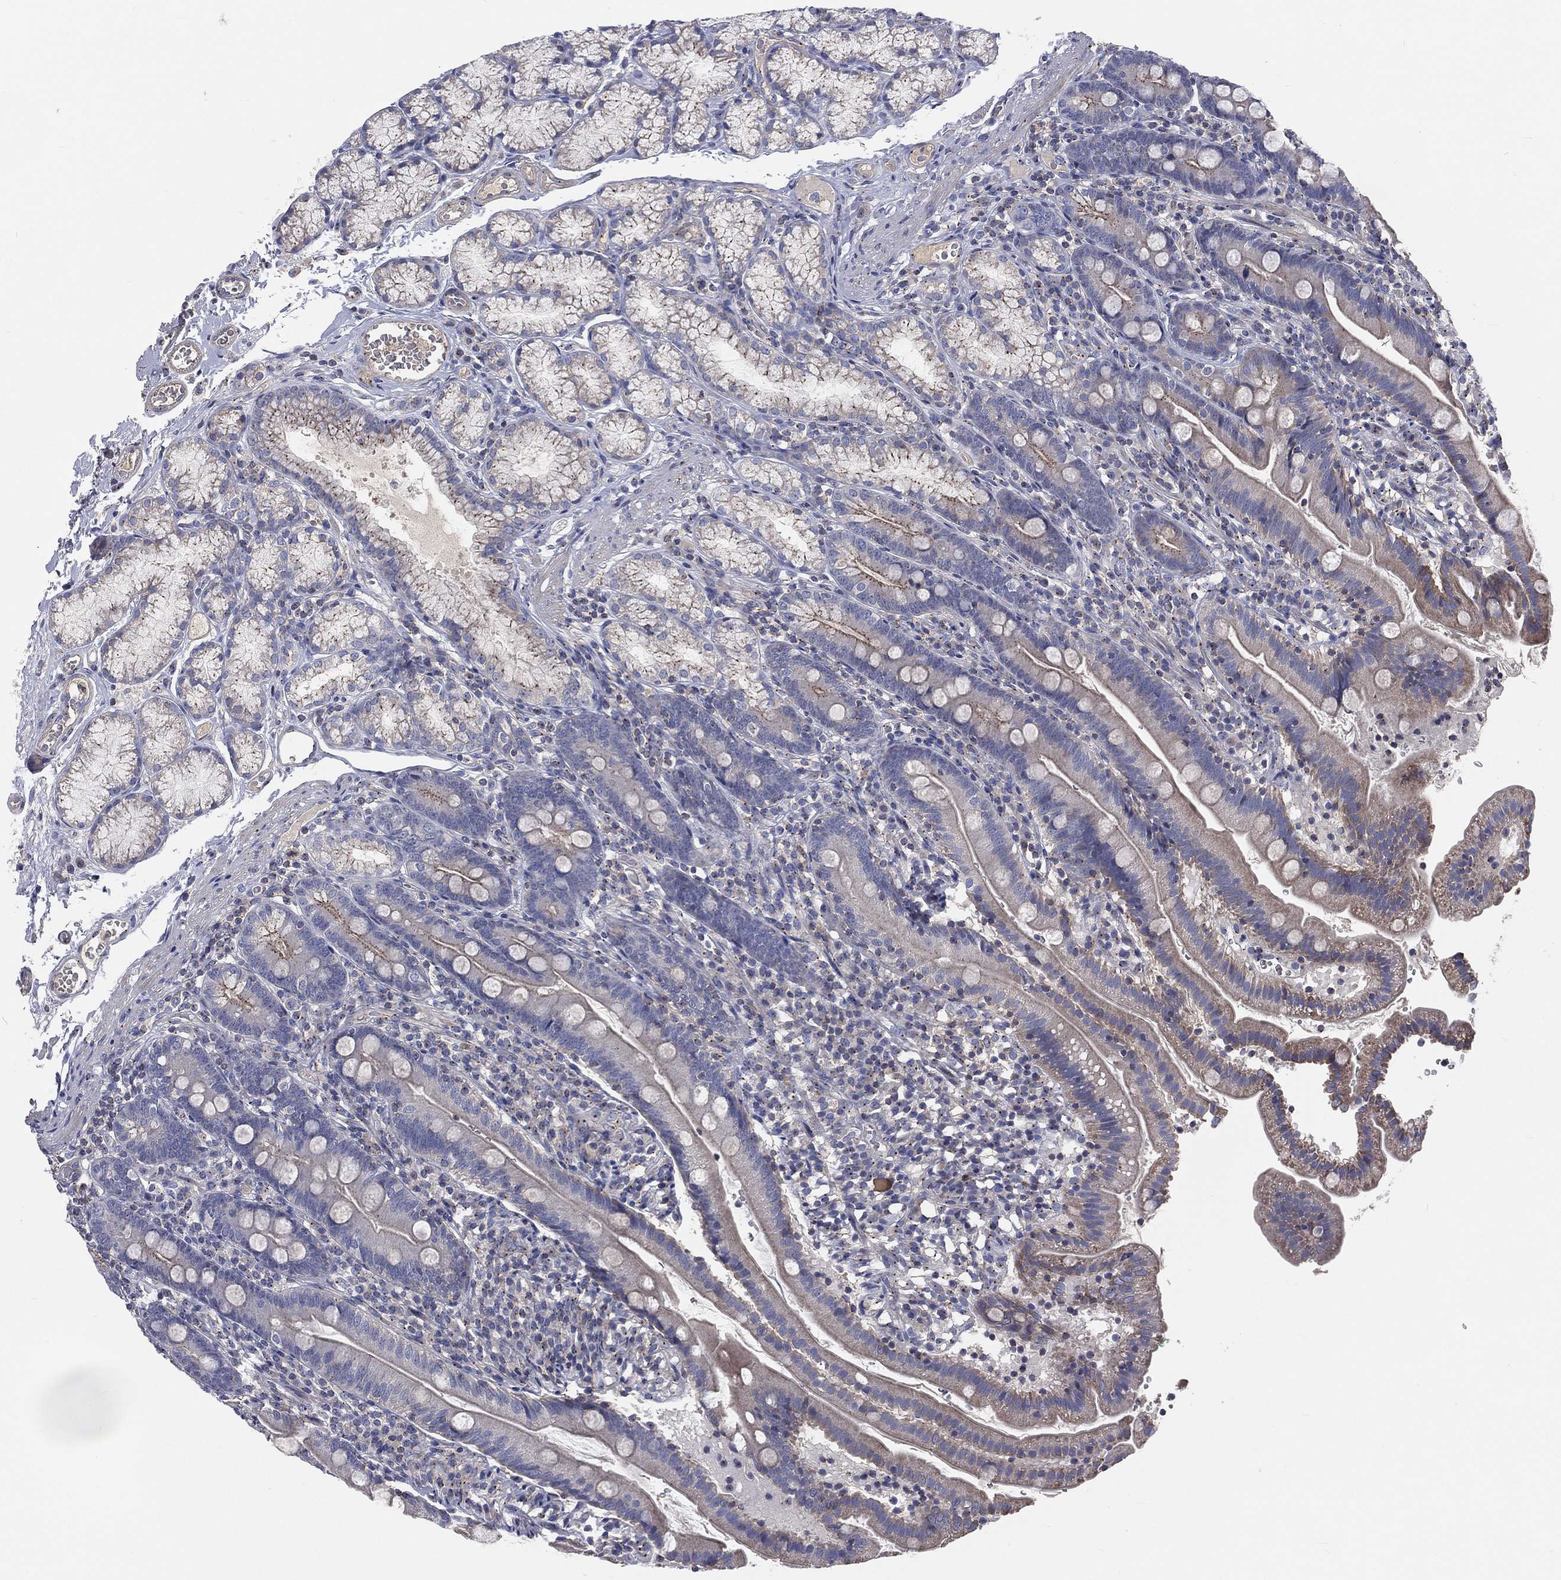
{"staining": {"intensity": "moderate", "quantity": "<25%", "location": "cytoplasmic/membranous"}, "tissue": "duodenum", "cell_type": "Glandular cells", "image_type": "normal", "snomed": [{"axis": "morphology", "description": "Normal tissue, NOS"}, {"axis": "topography", "description": "Duodenum"}], "caption": "High-magnification brightfield microscopy of normal duodenum stained with DAB (brown) and counterstained with hematoxylin (blue). glandular cells exhibit moderate cytoplasmic/membranous positivity is identified in approximately<25% of cells. (DAB IHC, brown staining for protein, blue staining for nuclei).", "gene": "CROCC", "patient": {"sex": "female", "age": 67}}